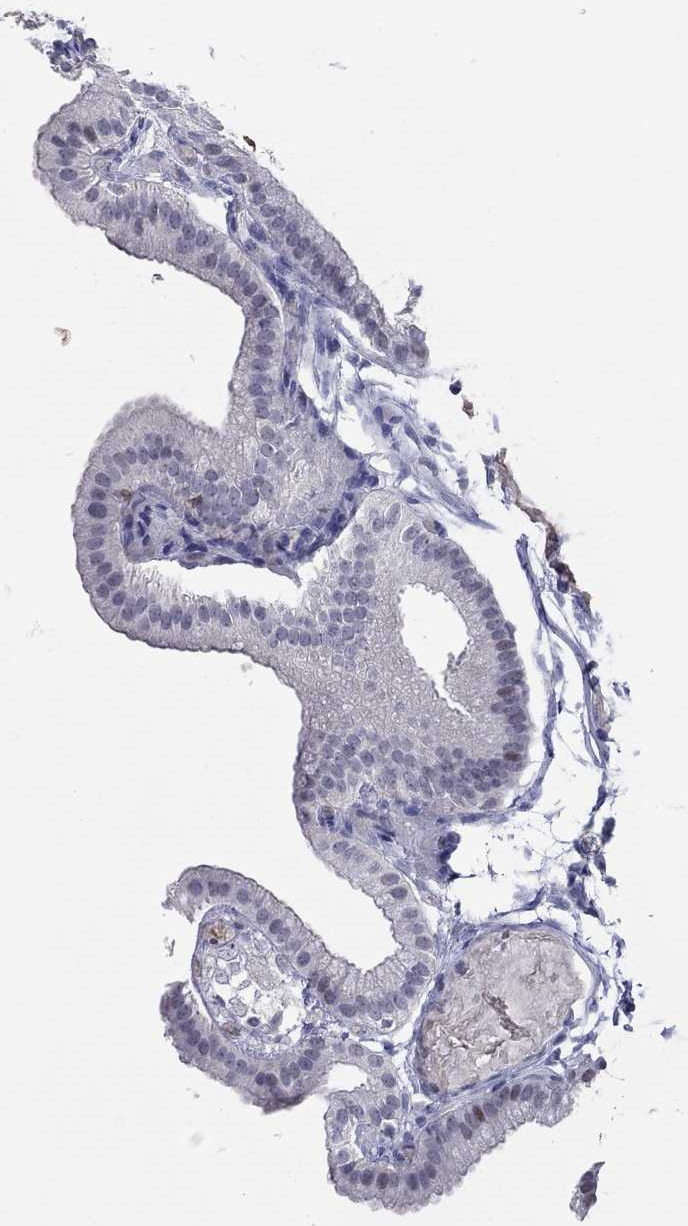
{"staining": {"intensity": "negative", "quantity": "none", "location": "none"}, "tissue": "gallbladder", "cell_type": "Glandular cells", "image_type": "normal", "snomed": [{"axis": "morphology", "description": "Normal tissue, NOS"}, {"axis": "topography", "description": "Gallbladder"}], "caption": "Human gallbladder stained for a protein using IHC shows no staining in glandular cells.", "gene": "ITGAE", "patient": {"sex": "female", "age": 45}}